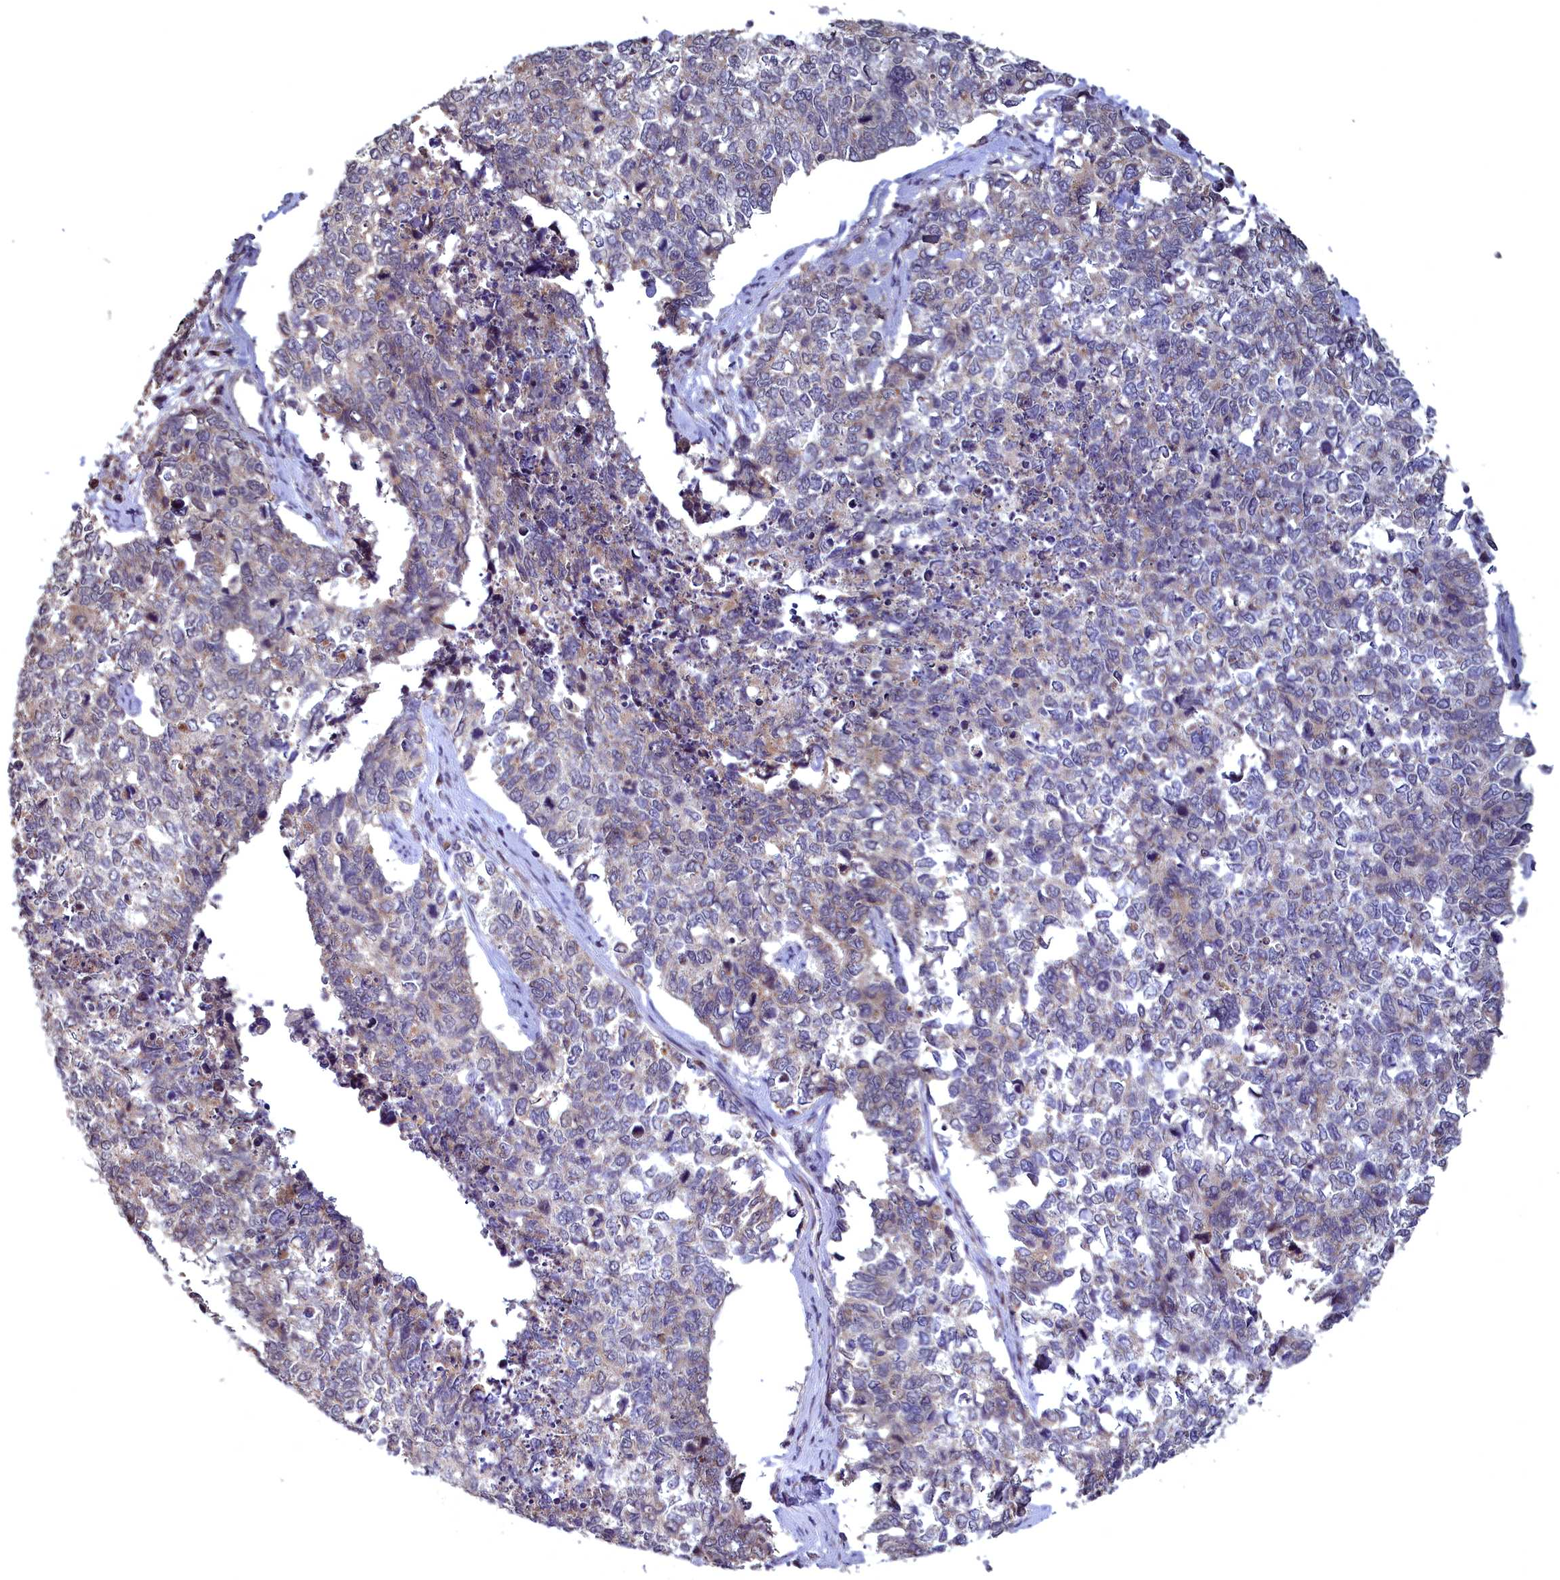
{"staining": {"intensity": "weak", "quantity": "25%-75%", "location": "cytoplasmic/membranous"}, "tissue": "cervical cancer", "cell_type": "Tumor cells", "image_type": "cancer", "snomed": [{"axis": "morphology", "description": "Squamous cell carcinoma, NOS"}, {"axis": "topography", "description": "Cervix"}], "caption": "Cervical cancer (squamous cell carcinoma) tissue reveals weak cytoplasmic/membranous positivity in approximately 25%-75% of tumor cells", "gene": "EPB41L4B", "patient": {"sex": "female", "age": 63}}